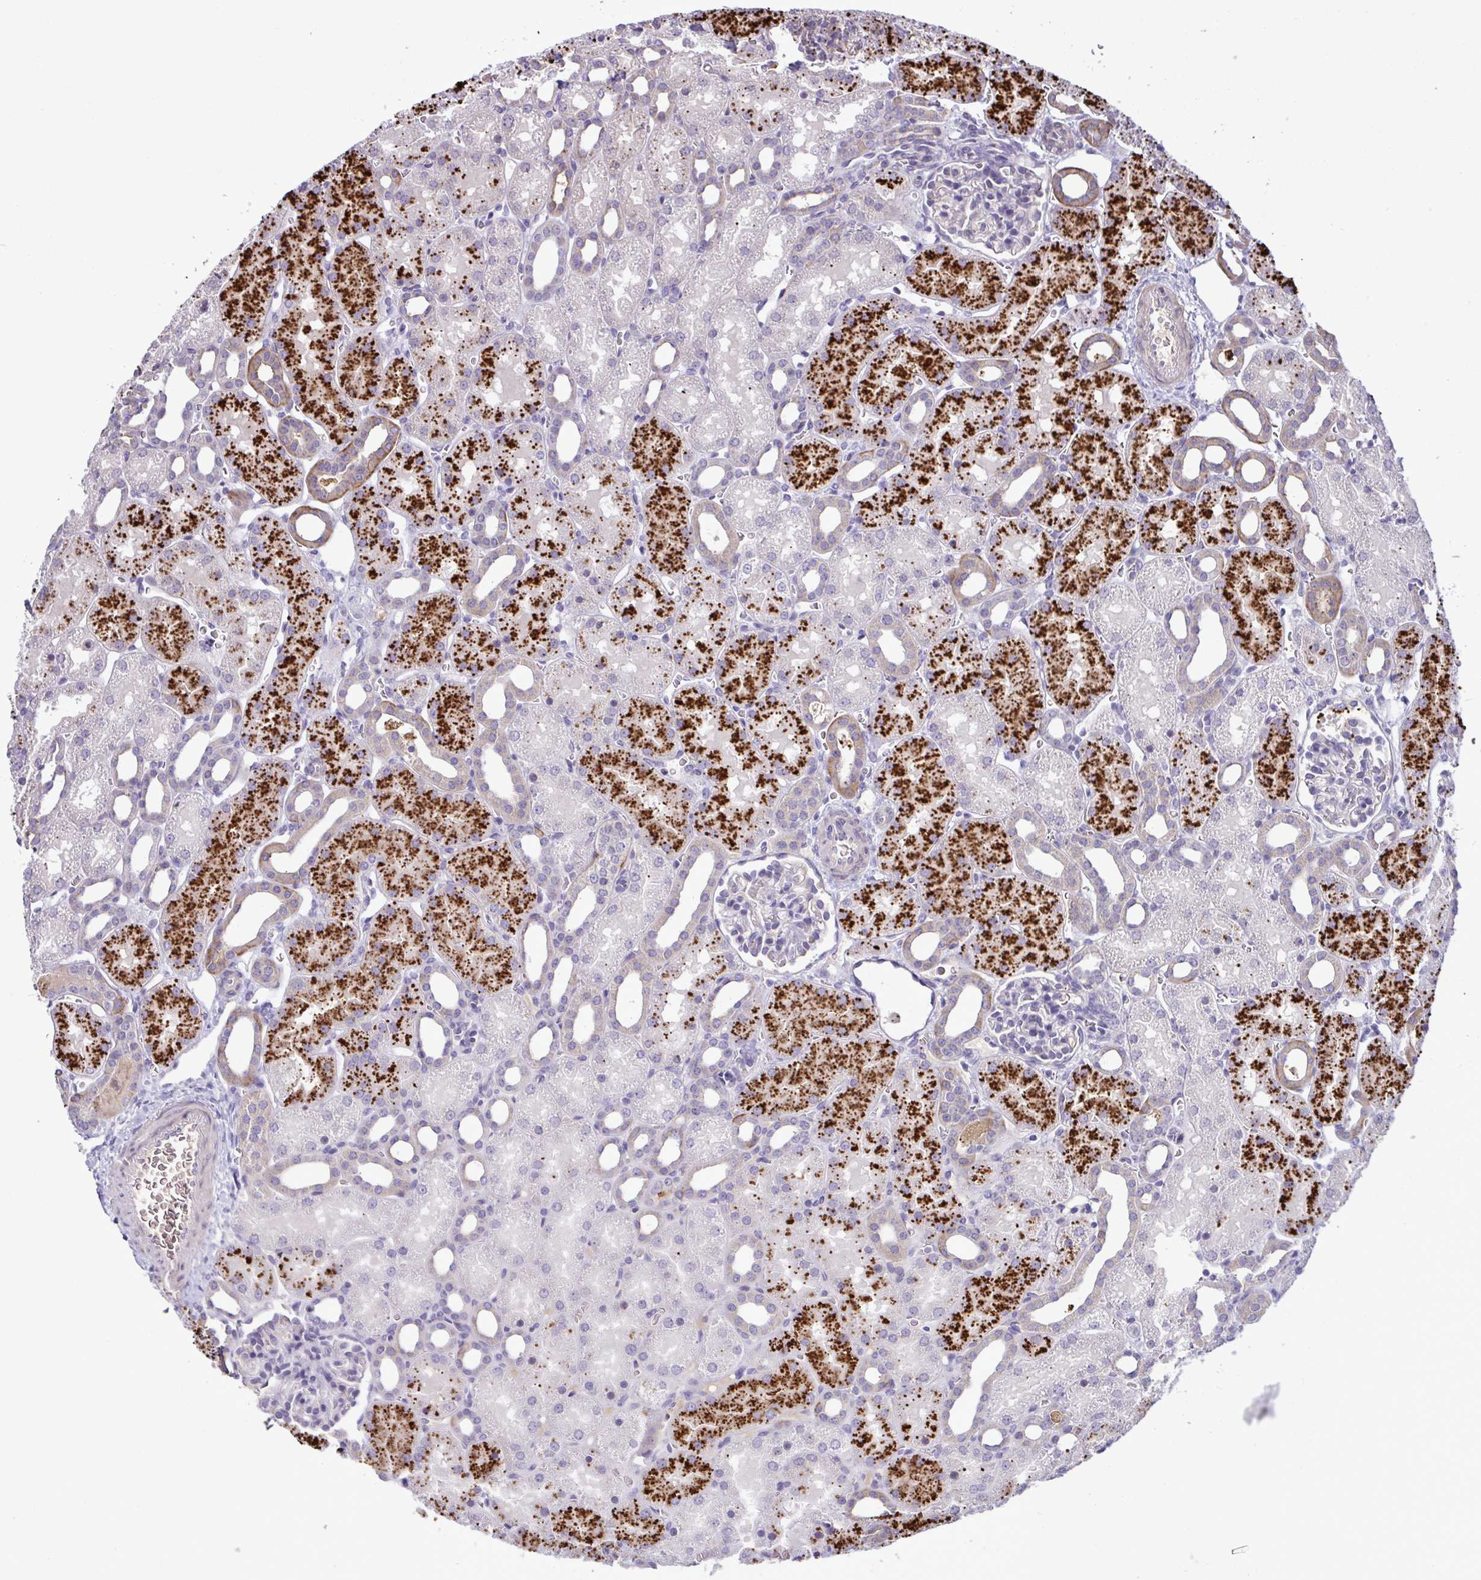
{"staining": {"intensity": "negative", "quantity": "none", "location": "none"}, "tissue": "kidney", "cell_type": "Cells in glomeruli", "image_type": "normal", "snomed": [{"axis": "morphology", "description": "Normal tissue, NOS"}, {"axis": "topography", "description": "Kidney"}], "caption": "An image of kidney stained for a protein shows no brown staining in cells in glomeruli. The staining was performed using DAB to visualize the protein expression in brown, while the nuclei were stained in blue with hematoxylin (Magnification: 20x).", "gene": "SYNPO2L", "patient": {"sex": "male", "age": 2}}